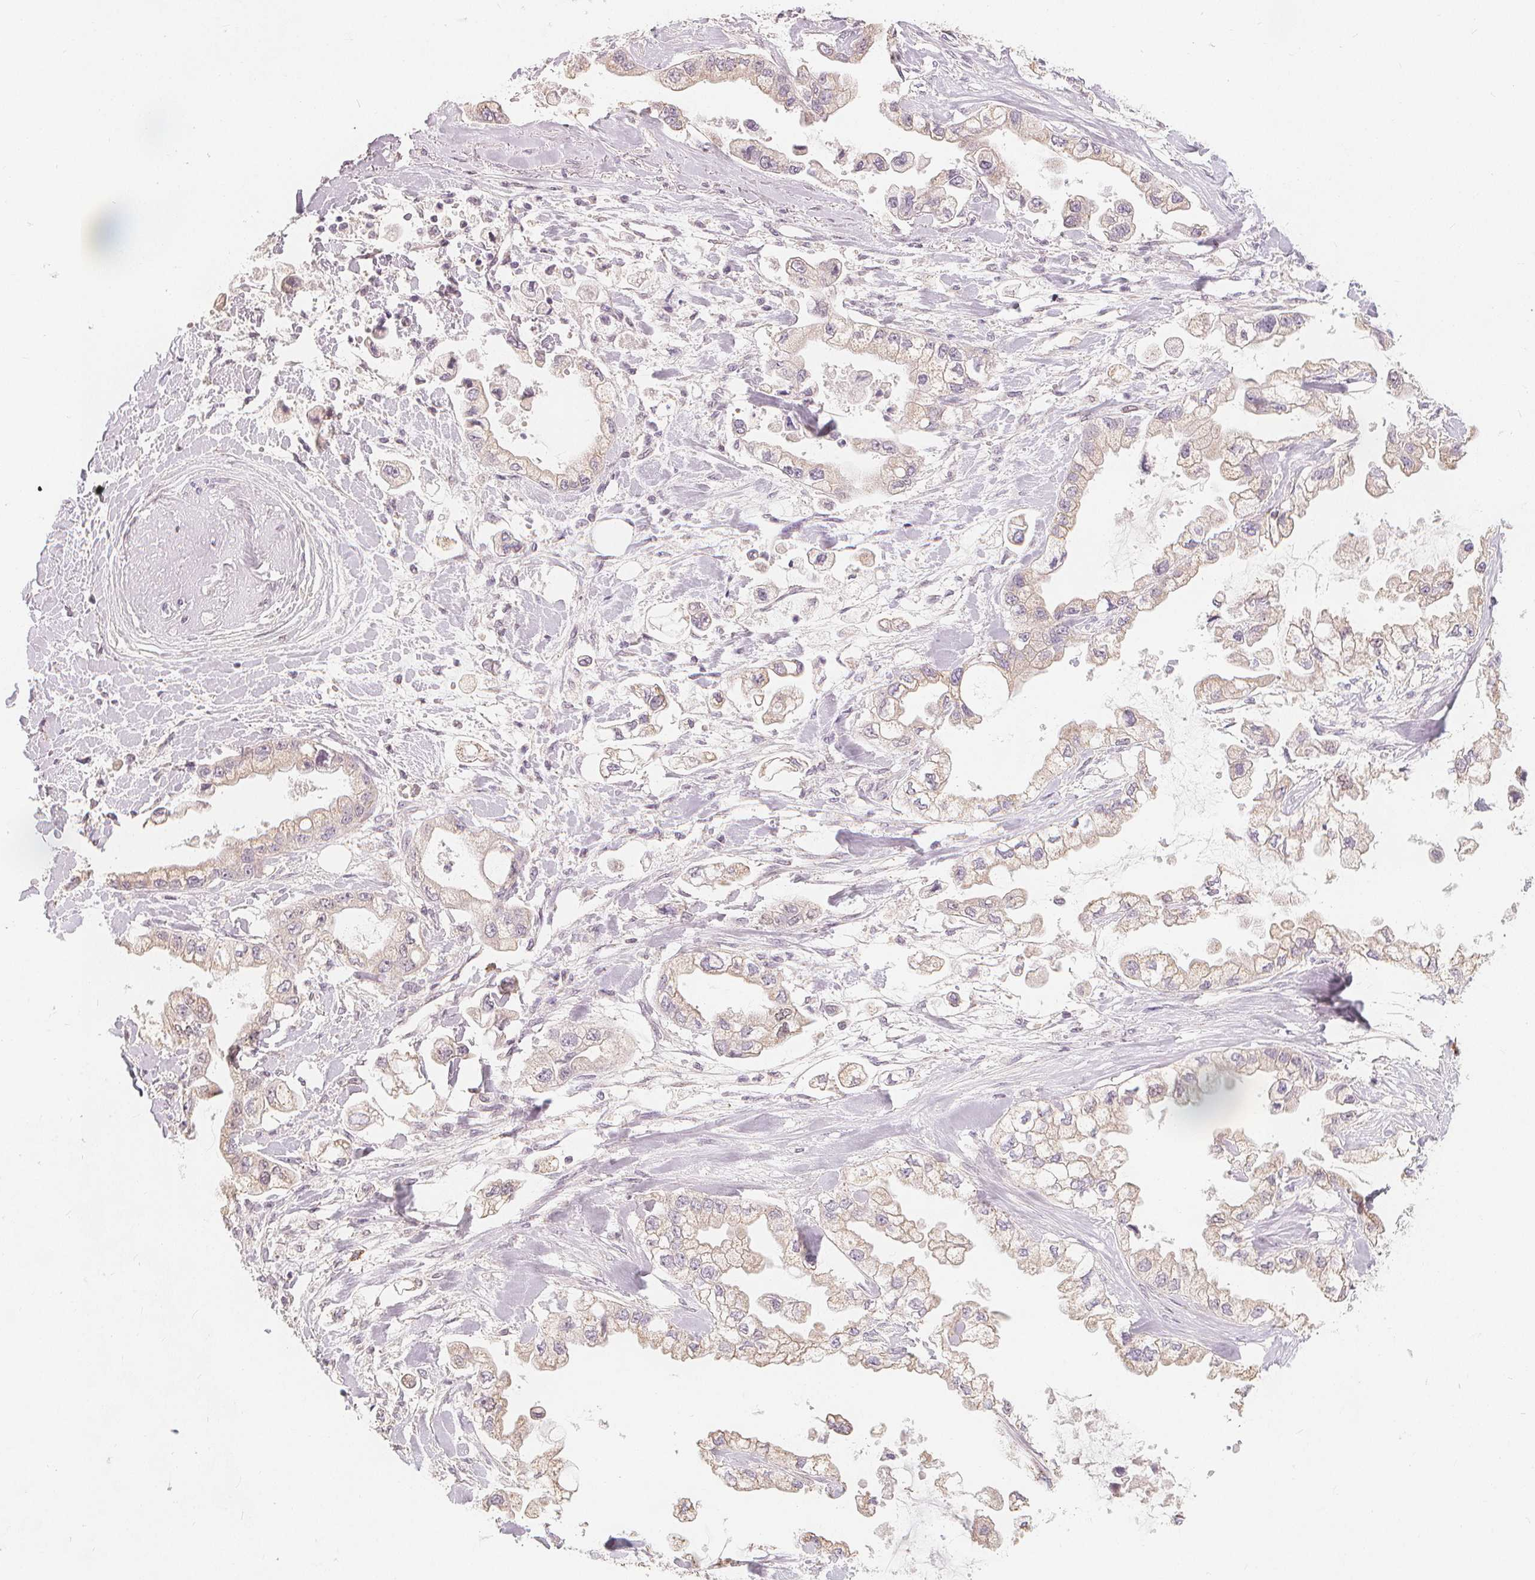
{"staining": {"intensity": "negative", "quantity": "none", "location": "none"}, "tissue": "stomach cancer", "cell_type": "Tumor cells", "image_type": "cancer", "snomed": [{"axis": "morphology", "description": "Adenocarcinoma, NOS"}, {"axis": "topography", "description": "Stomach"}], "caption": "DAB immunohistochemical staining of human stomach adenocarcinoma exhibits no significant staining in tumor cells.", "gene": "TIPIN", "patient": {"sex": "male", "age": 62}}